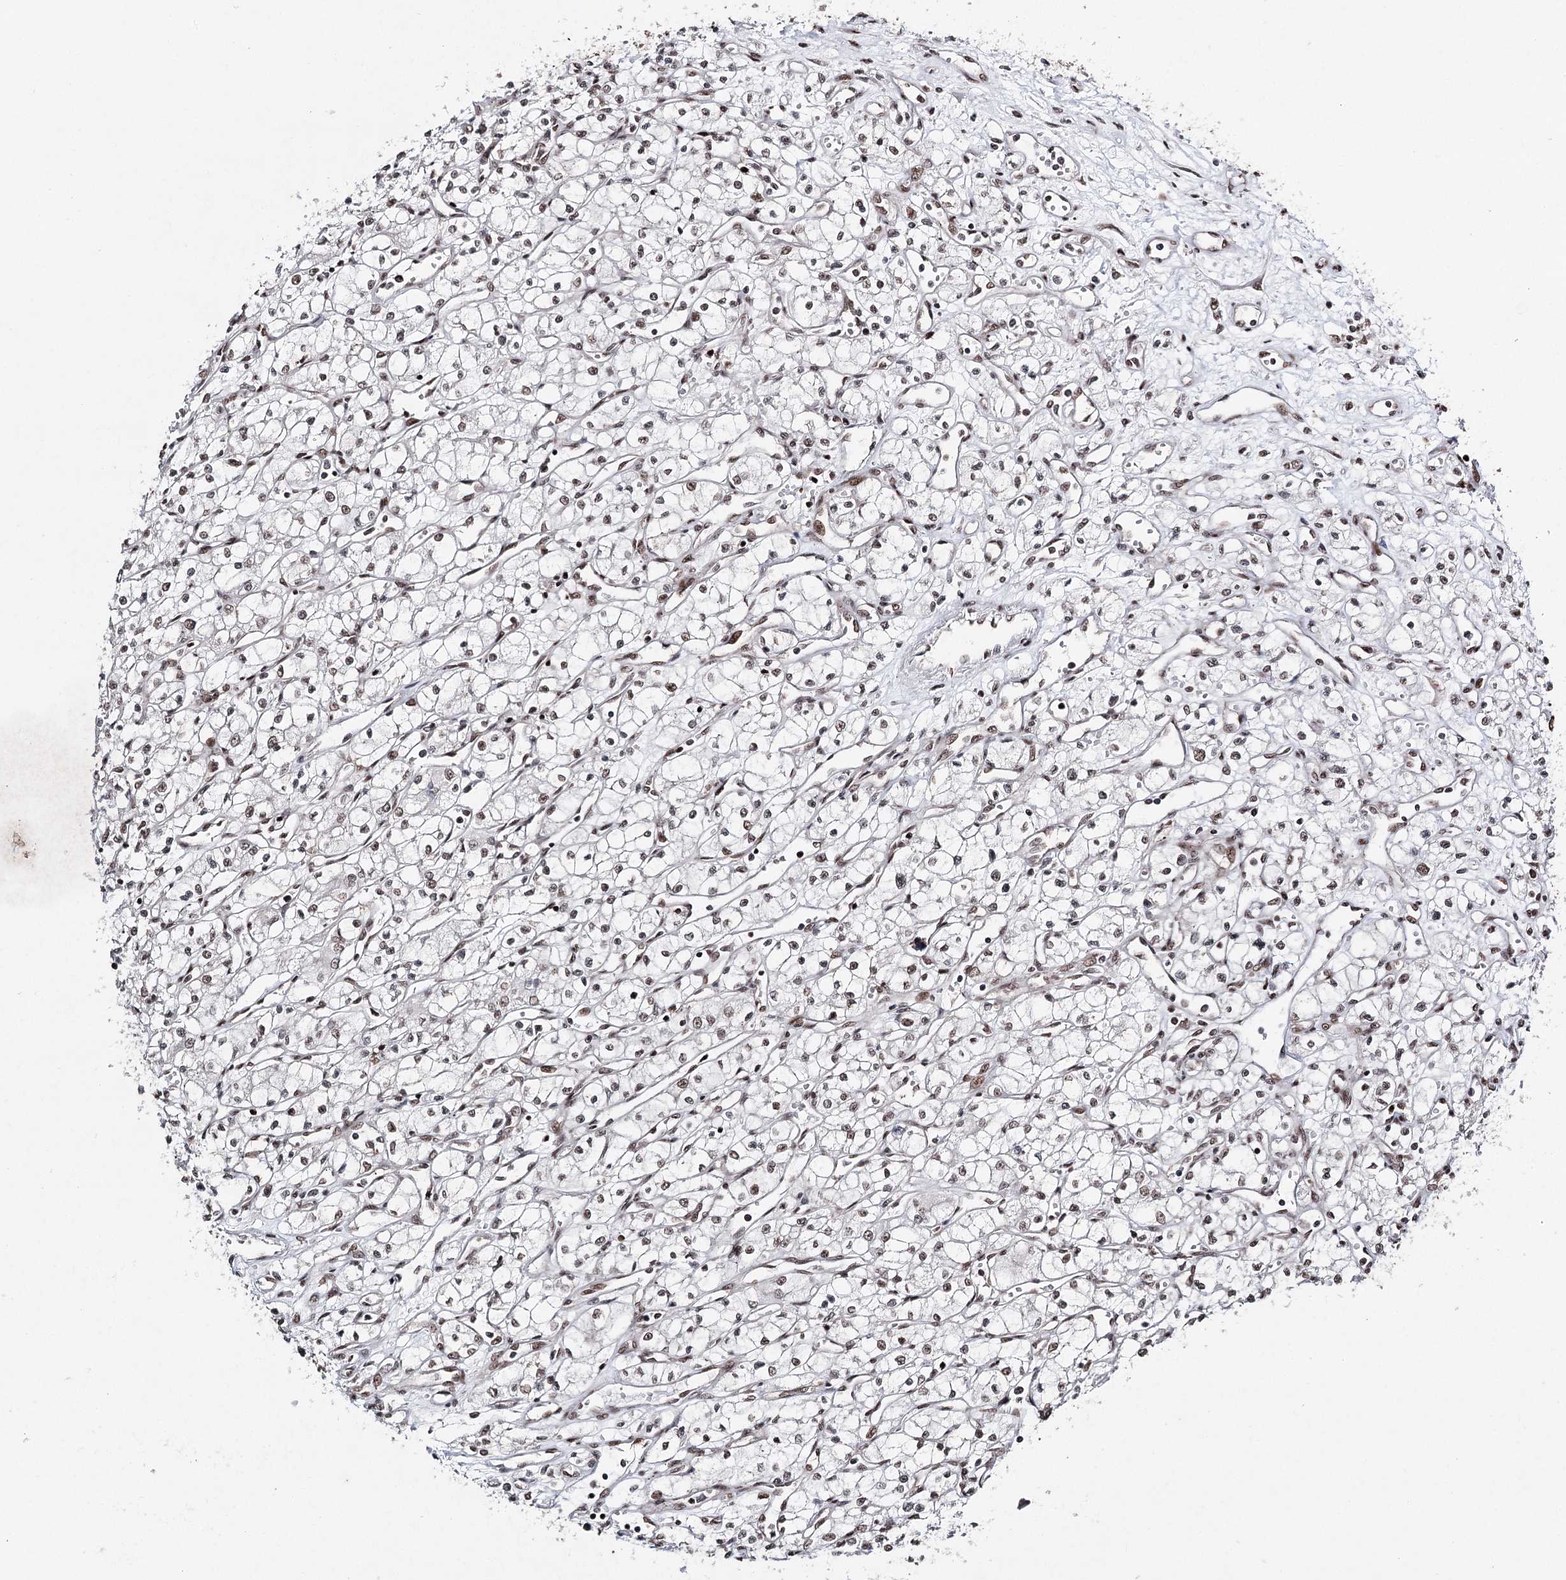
{"staining": {"intensity": "moderate", "quantity": ">75%", "location": "nuclear"}, "tissue": "renal cancer", "cell_type": "Tumor cells", "image_type": "cancer", "snomed": [{"axis": "morphology", "description": "Adenocarcinoma, NOS"}, {"axis": "topography", "description": "Kidney"}], "caption": "Renal cancer stained with DAB (3,3'-diaminobenzidine) immunohistochemistry demonstrates medium levels of moderate nuclear expression in approximately >75% of tumor cells. The staining was performed using DAB (3,3'-diaminobenzidine) to visualize the protein expression in brown, while the nuclei were stained in blue with hematoxylin (Magnification: 20x).", "gene": "PDCD4", "patient": {"sex": "male", "age": 59}}